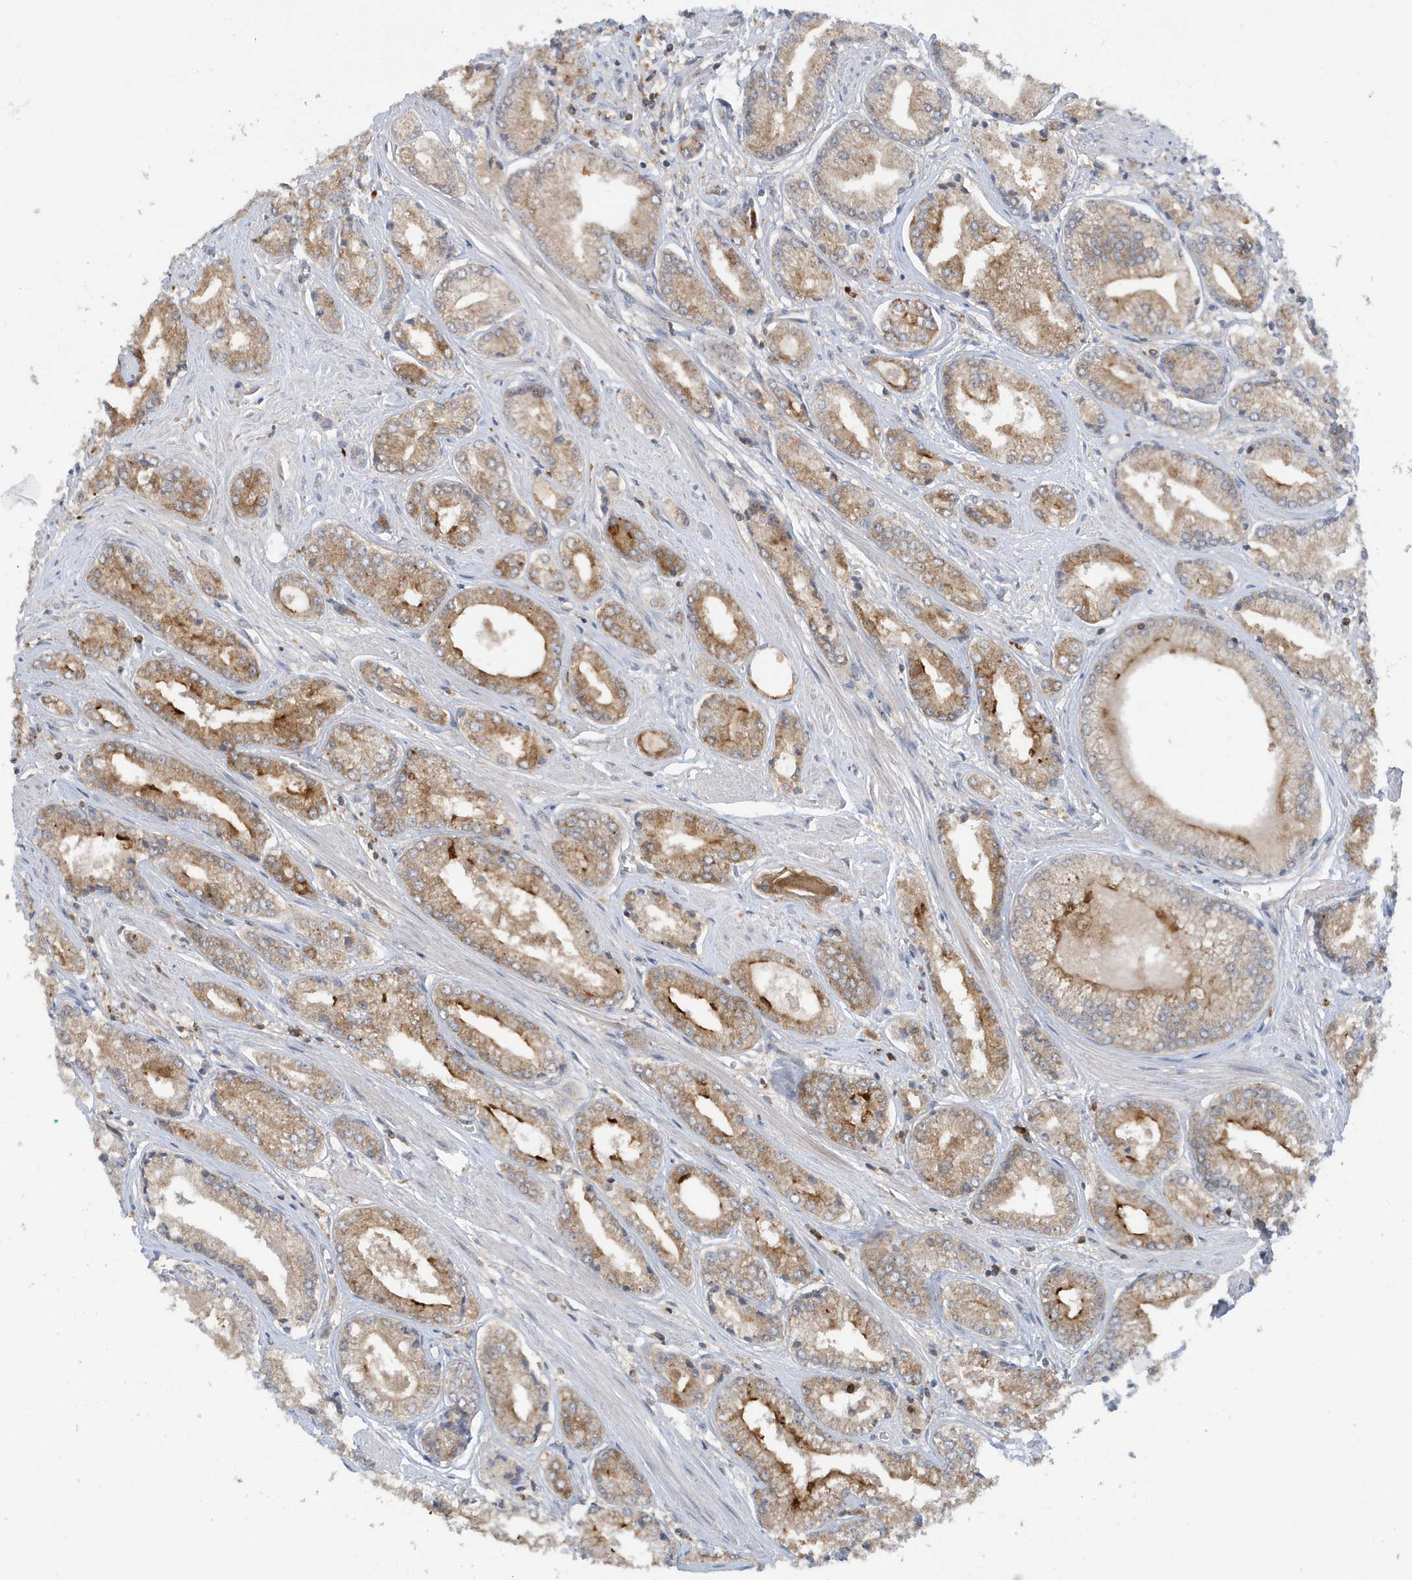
{"staining": {"intensity": "moderate", "quantity": "25%-75%", "location": "cytoplasmic/membranous"}, "tissue": "prostate cancer", "cell_type": "Tumor cells", "image_type": "cancer", "snomed": [{"axis": "morphology", "description": "Adenocarcinoma, Low grade"}, {"axis": "topography", "description": "Prostate"}], "caption": "A photomicrograph showing moderate cytoplasmic/membranous staining in approximately 25%-75% of tumor cells in prostate low-grade adenocarcinoma, as visualized by brown immunohistochemical staining.", "gene": "NSUN3", "patient": {"sex": "male", "age": 60}}